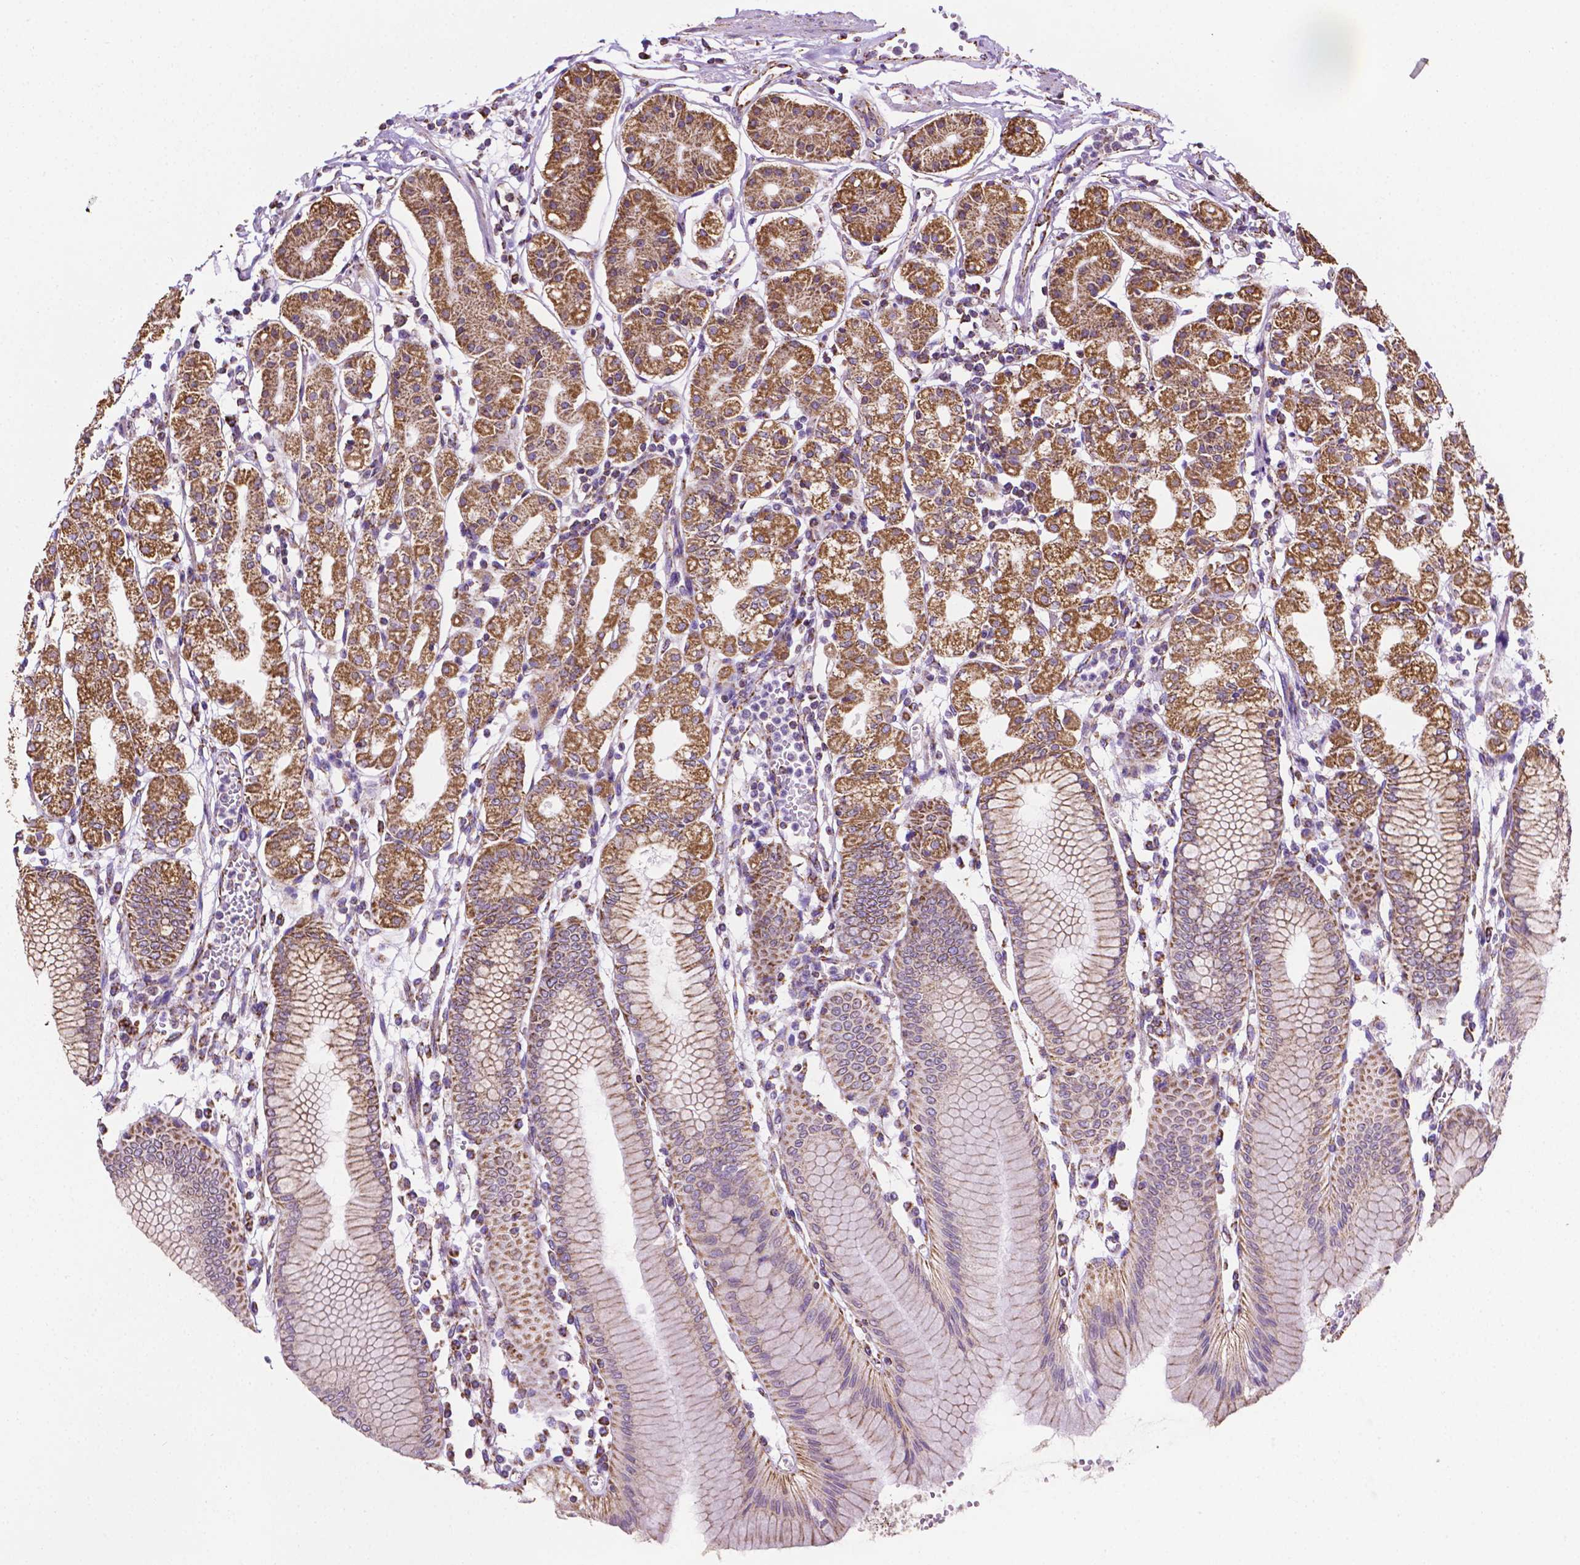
{"staining": {"intensity": "strong", "quantity": ">75%", "location": "cytoplasmic/membranous"}, "tissue": "stomach", "cell_type": "Glandular cells", "image_type": "normal", "snomed": [{"axis": "morphology", "description": "Normal tissue, NOS"}, {"axis": "topography", "description": "Skeletal muscle"}, {"axis": "topography", "description": "Stomach"}], "caption": "Strong cytoplasmic/membranous expression is seen in approximately >75% of glandular cells in unremarkable stomach.", "gene": "RMDN3", "patient": {"sex": "female", "age": 57}}